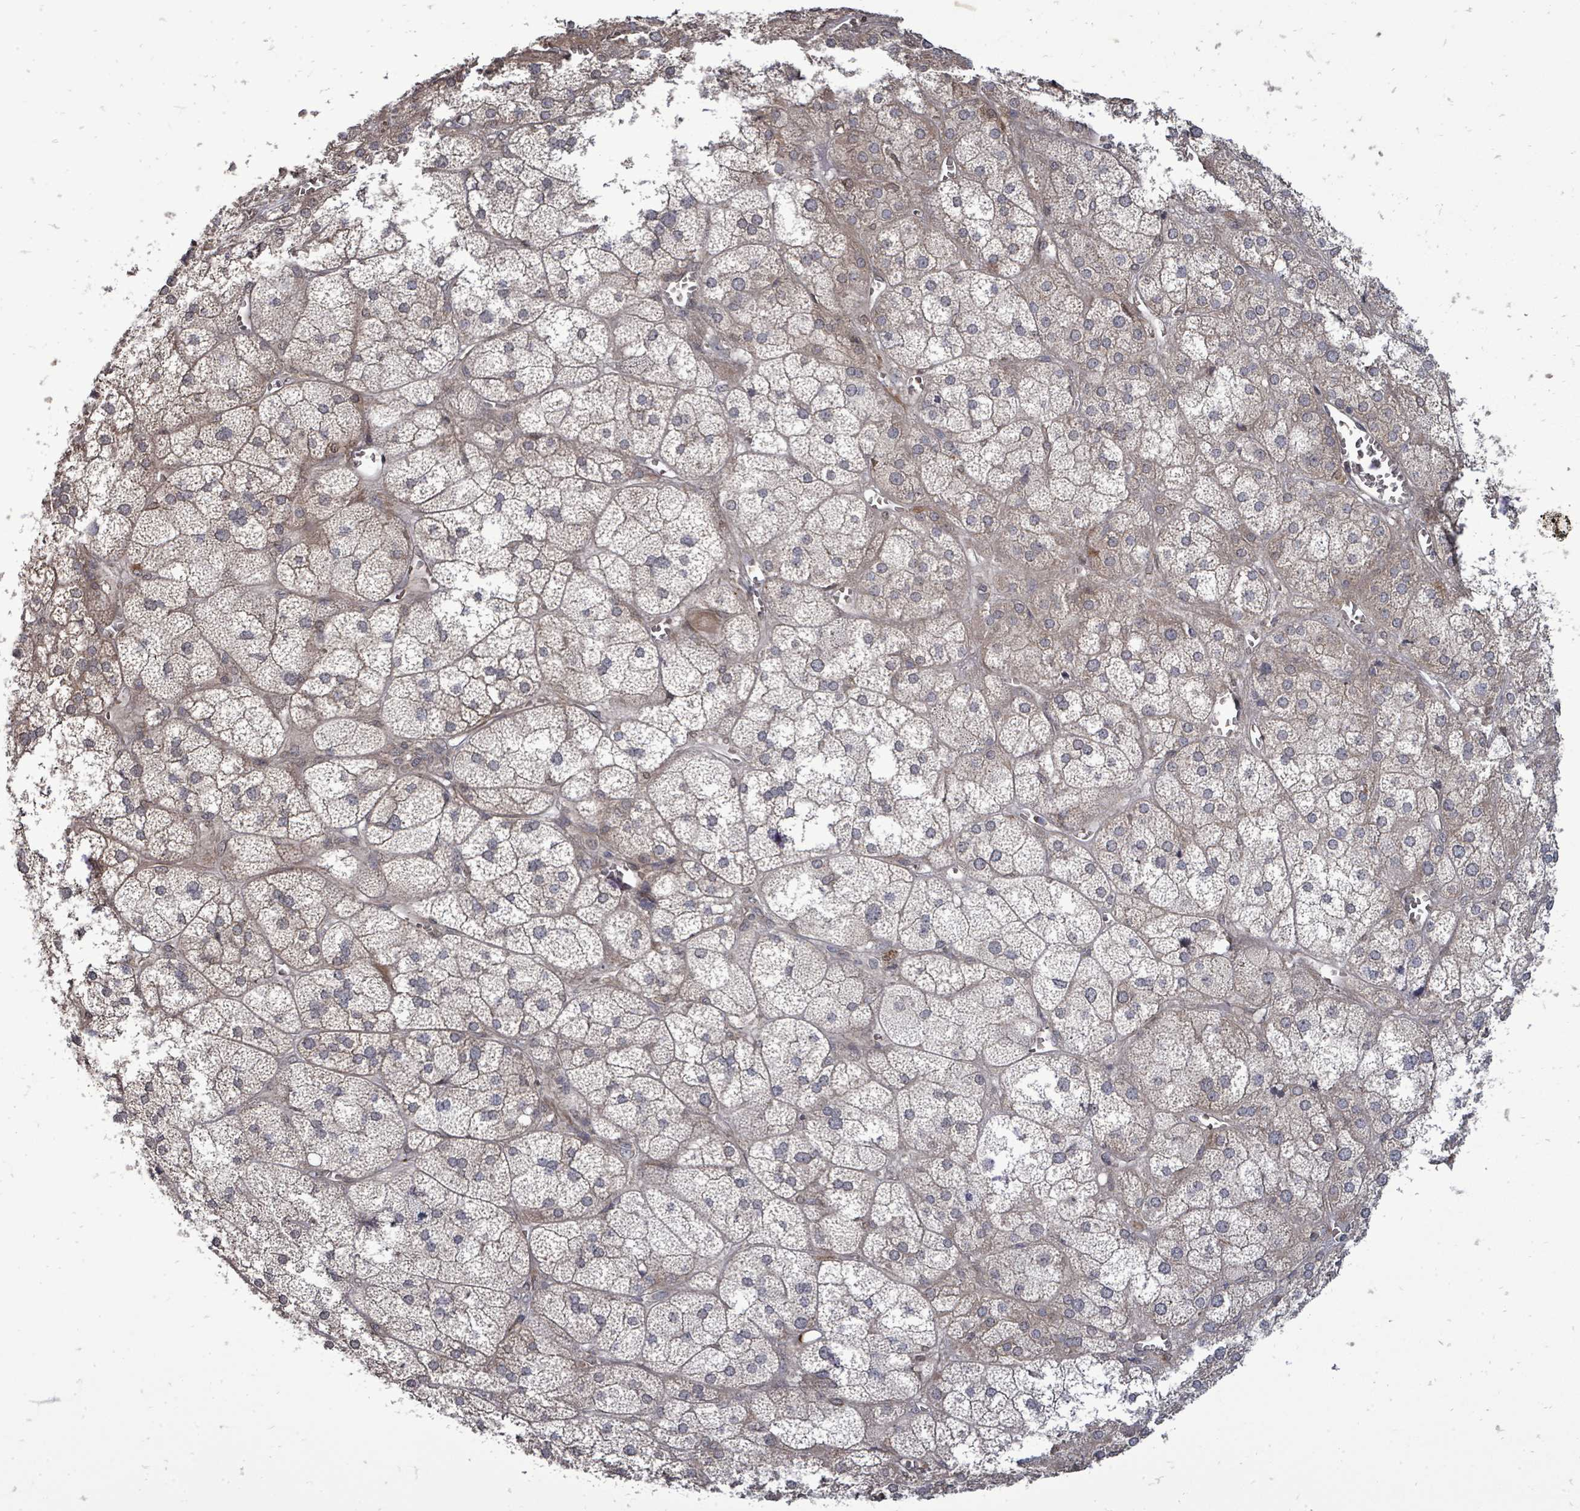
{"staining": {"intensity": "moderate", "quantity": "<25%", "location": "cytoplasmic/membranous,nuclear"}, "tissue": "adrenal gland", "cell_type": "Glandular cells", "image_type": "normal", "snomed": [{"axis": "morphology", "description": "Normal tissue, NOS"}, {"axis": "topography", "description": "Adrenal gland"}], "caption": "Immunohistochemical staining of normal human adrenal gland exhibits <25% levels of moderate cytoplasmic/membranous,nuclear protein staining in approximately <25% of glandular cells. The protein of interest is shown in brown color, while the nuclei are stained blue.", "gene": "RALGAPB", "patient": {"sex": "female", "age": 61}}